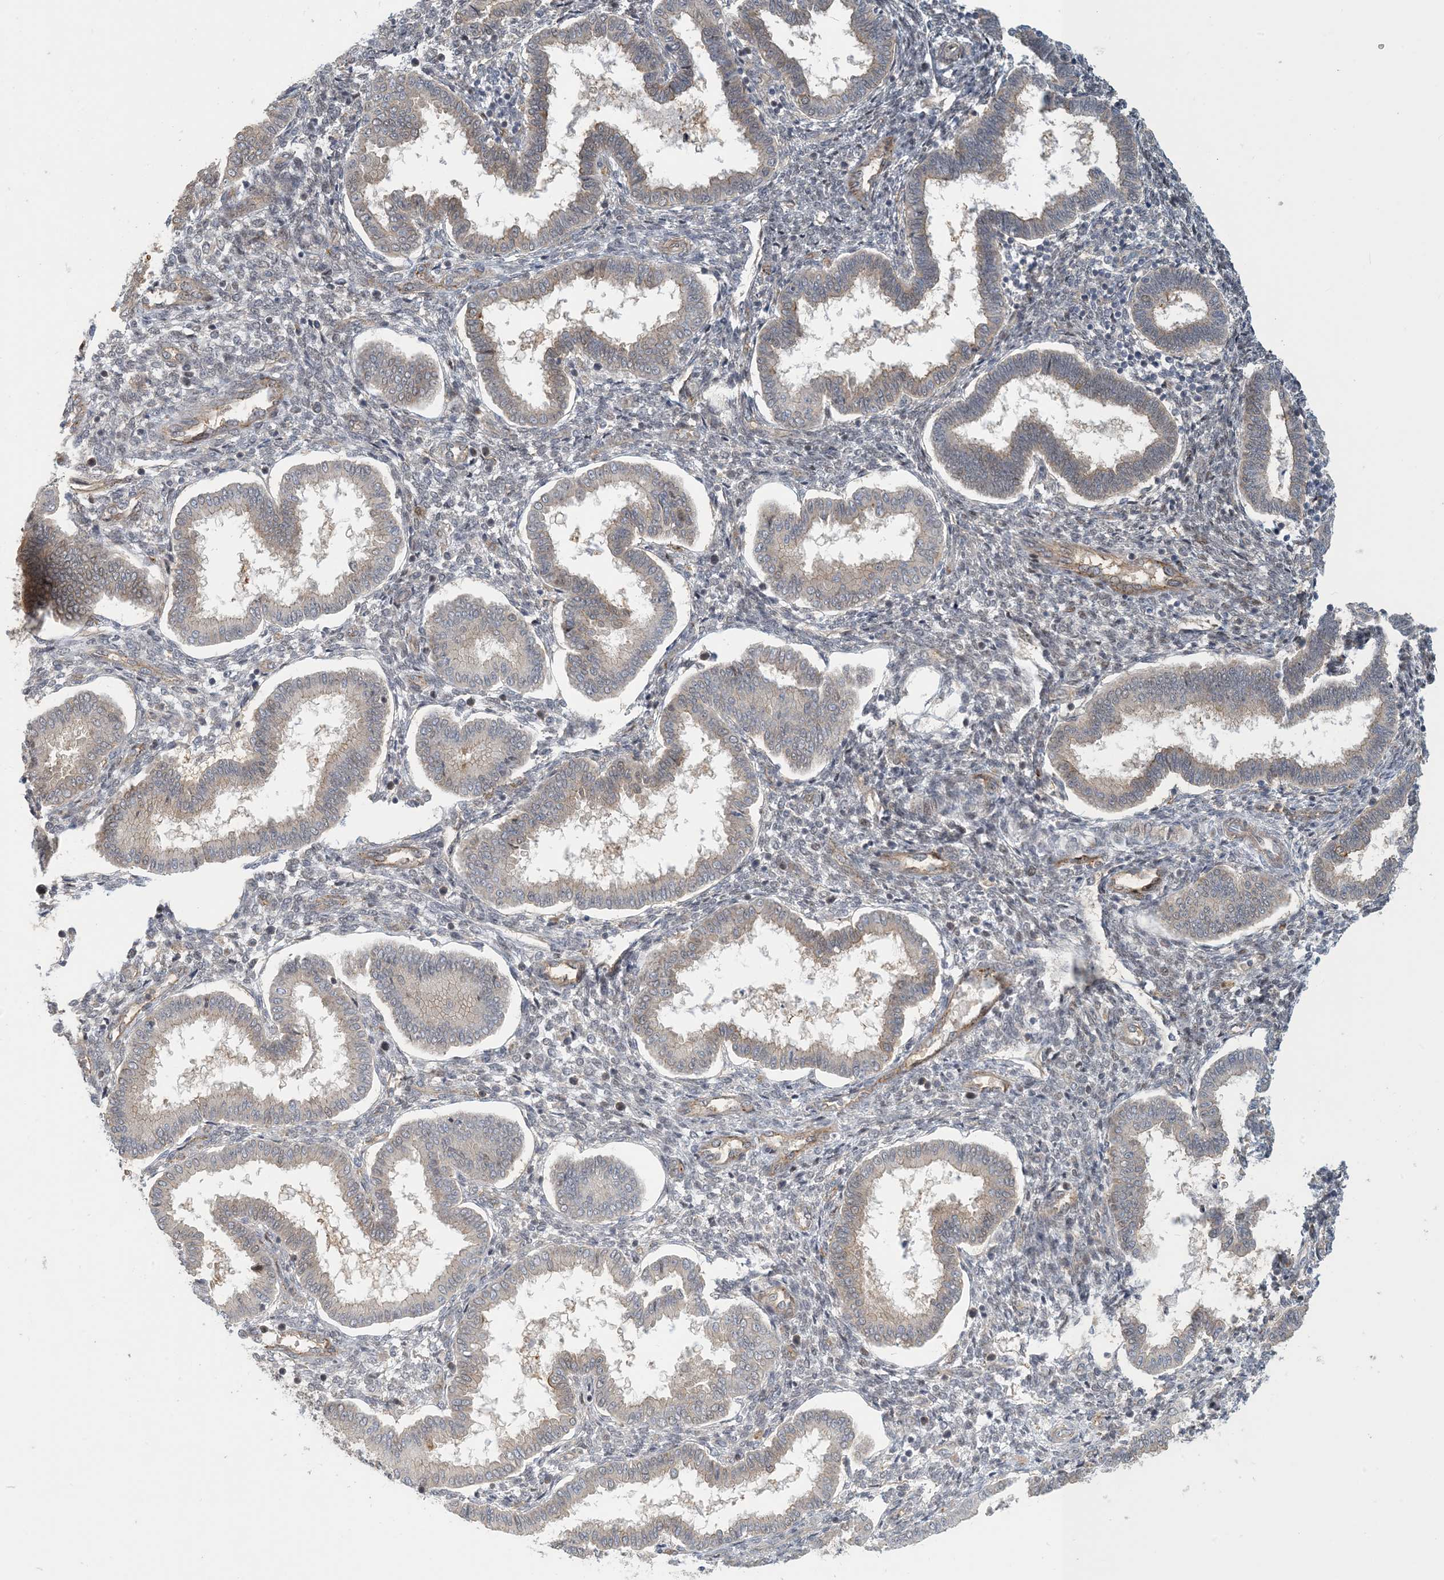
{"staining": {"intensity": "negative", "quantity": "none", "location": "none"}, "tissue": "endometrium", "cell_type": "Cells in endometrial stroma", "image_type": "normal", "snomed": [{"axis": "morphology", "description": "Normal tissue, NOS"}, {"axis": "topography", "description": "Endometrium"}], "caption": "This is an immunohistochemistry (IHC) micrograph of benign human endometrium. There is no positivity in cells in endometrial stroma.", "gene": "MAPKBP1", "patient": {"sex": "female", "age": 24}}